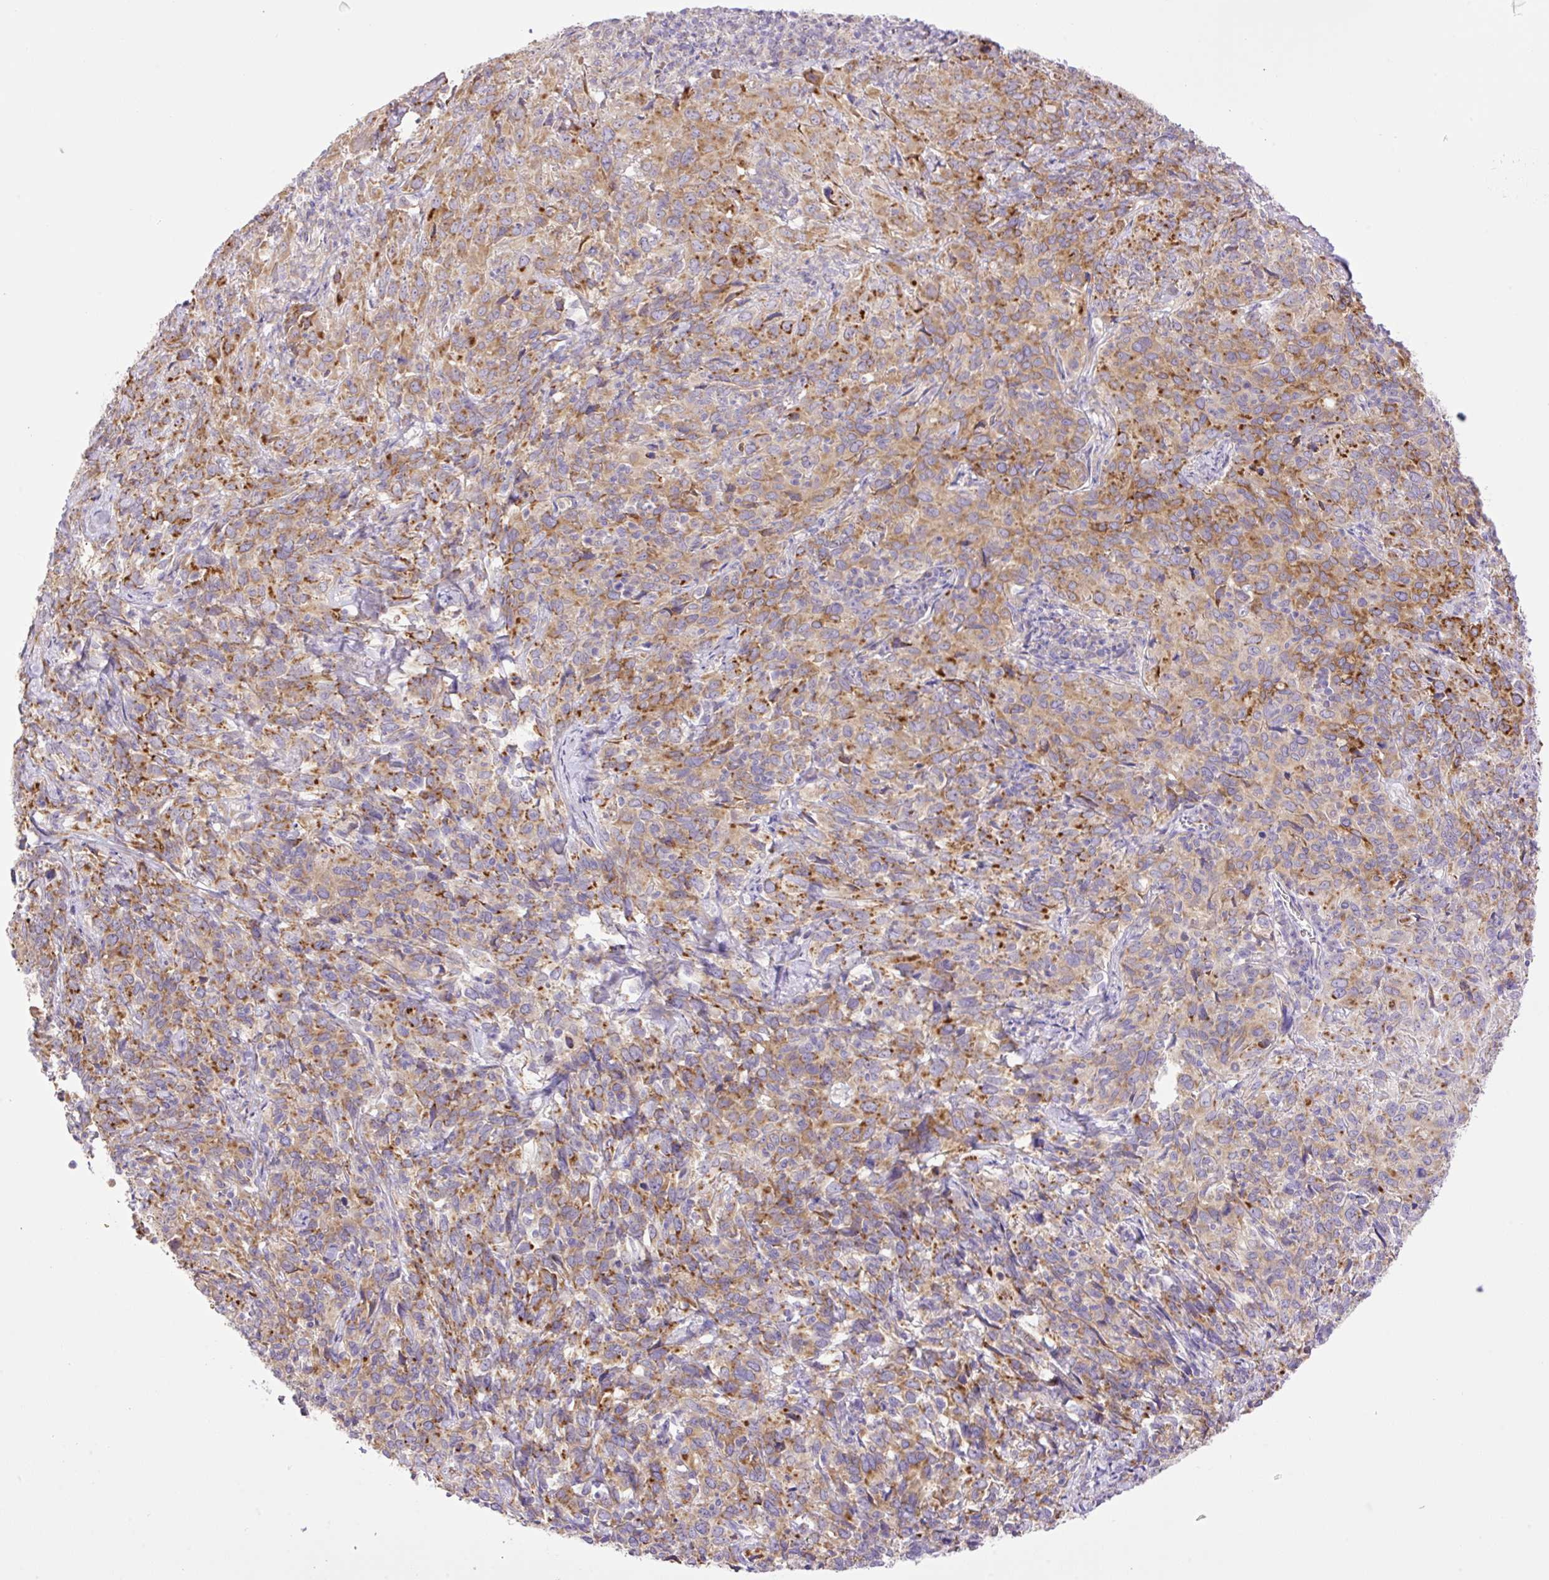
{"staining": {"intensity": "moderate", "quantity": "25%-75%", "location": "cytoplasmic/membranous"}, "tissue": "cervical cancer", "cell_type": "Tumor cells", "image_type": "cancer", "snomed": [{"axis": "morphology", "description": "Squamous cell carcinoma, NOS"}, {"axis": "topography", "description": "Cervix"}], "caption": "Protein expression analysis of cervical squamous cell carcinoma exhibits moderate cytoplasmic/membranous positivity in approximately 25%-75% of tumor cells.", "gene": "POFUT1", "patient": {"sex": "female", "age": 51}}